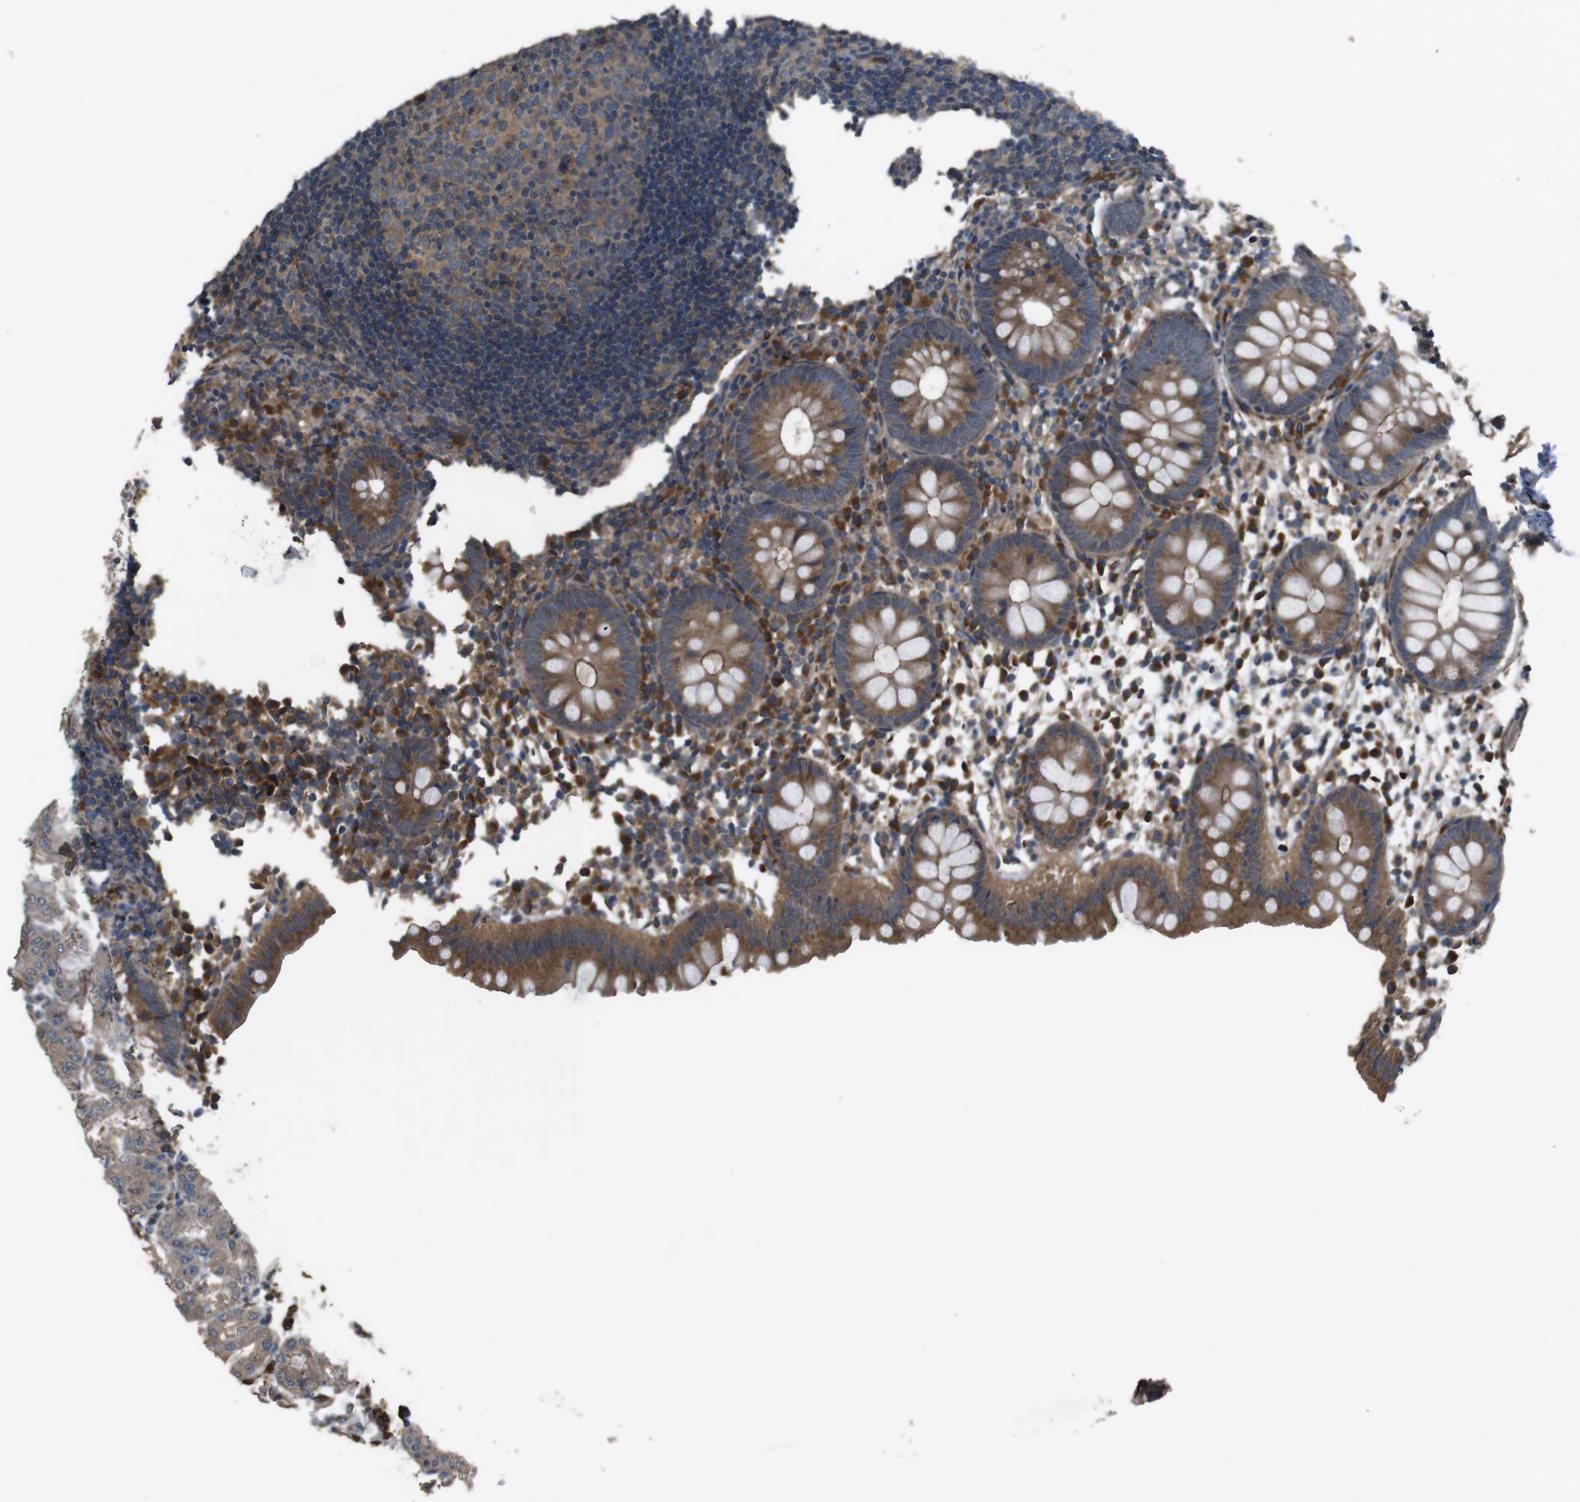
{"staining": {"intensity": "moderate", "quantity": ">75%", "location": "cytoplasmic/membranous"}, "tissue": "appendix", "cell_type": "Glandular cells", "image_type": "normal", "snomed": [{"axis": "morphology", "description": "Normal tissue, NOS"}, {"axis": "topography", "description": "Appendix"}], "caption": "Immunohistochemical staining of unremarkable human appendix displays >75% levels of moderate cytoplasmic/membranous protein positivity in about >75% of glandular cells. (brown staining indicates protein expression, while blue staining denotes nuclei).", "gene": "FUT2", "patient": {"sex": "female", "age": 20}}